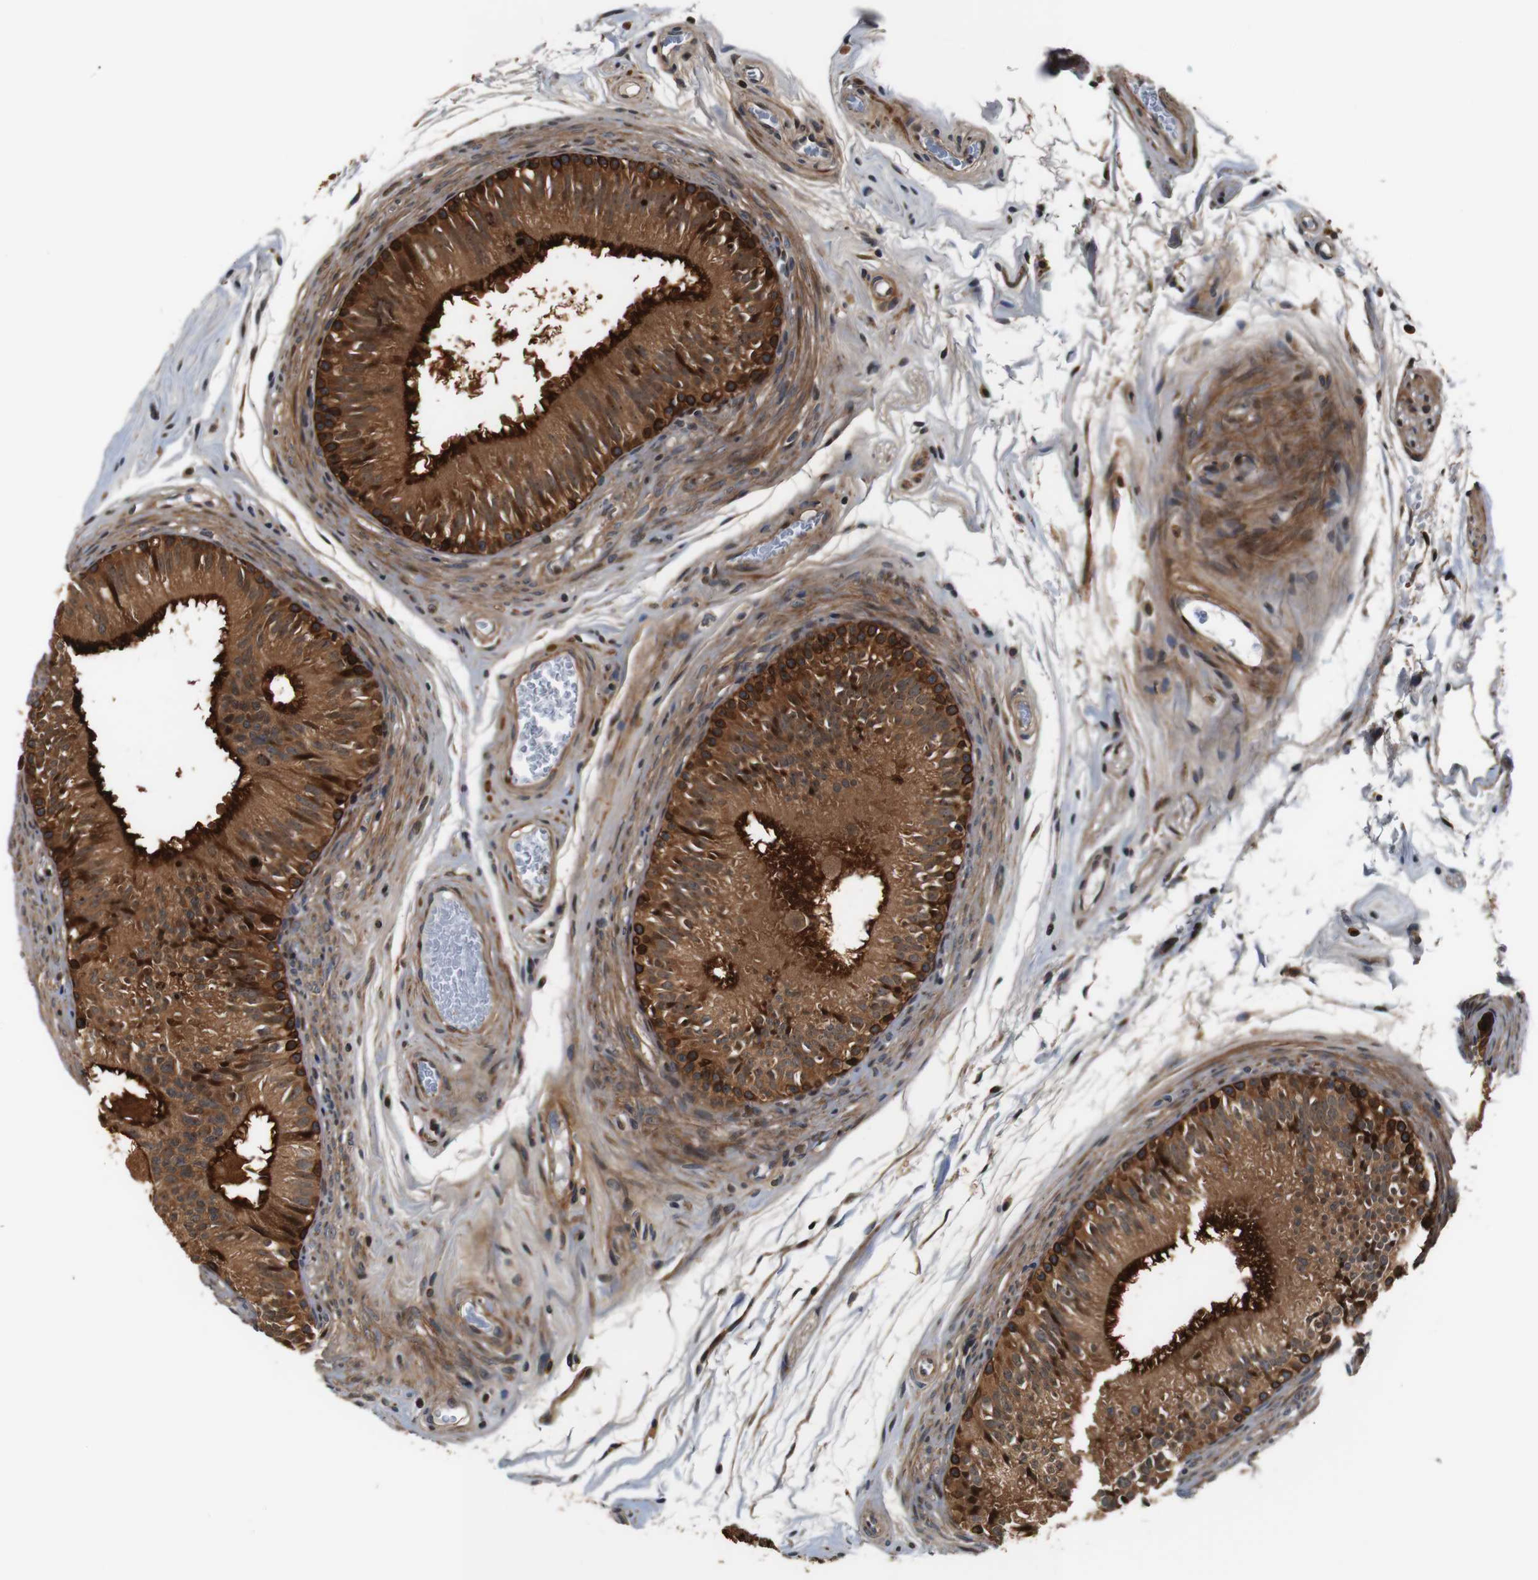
{"staining": {"intensity": "strong", "quantity": ">75%", "location": "cytoplasmic/membranous,nuclear"}, "tissue": "epididymis", "cell_type": "Glandular cells", "image_type": "normal", "snomed": [{"axis": "morphology", "description": "Normal tissue, NOS"}, {"axis": "topography", "description": "Epididymis"}], "caption": "DAB (3,3'-diaminobenzidine) immunohistochemical staining of normal human epididymis reveals strong cytoplasmic/membranous,nuclear protein positivity in approximately >75% of glandular cells. (DAB (3,3'-diaminobenzidine) IHC, brown staining for protein, blue staining for nuclei).", "gene": "LRP4", "patient": {"sex": "male", "age": 36}}